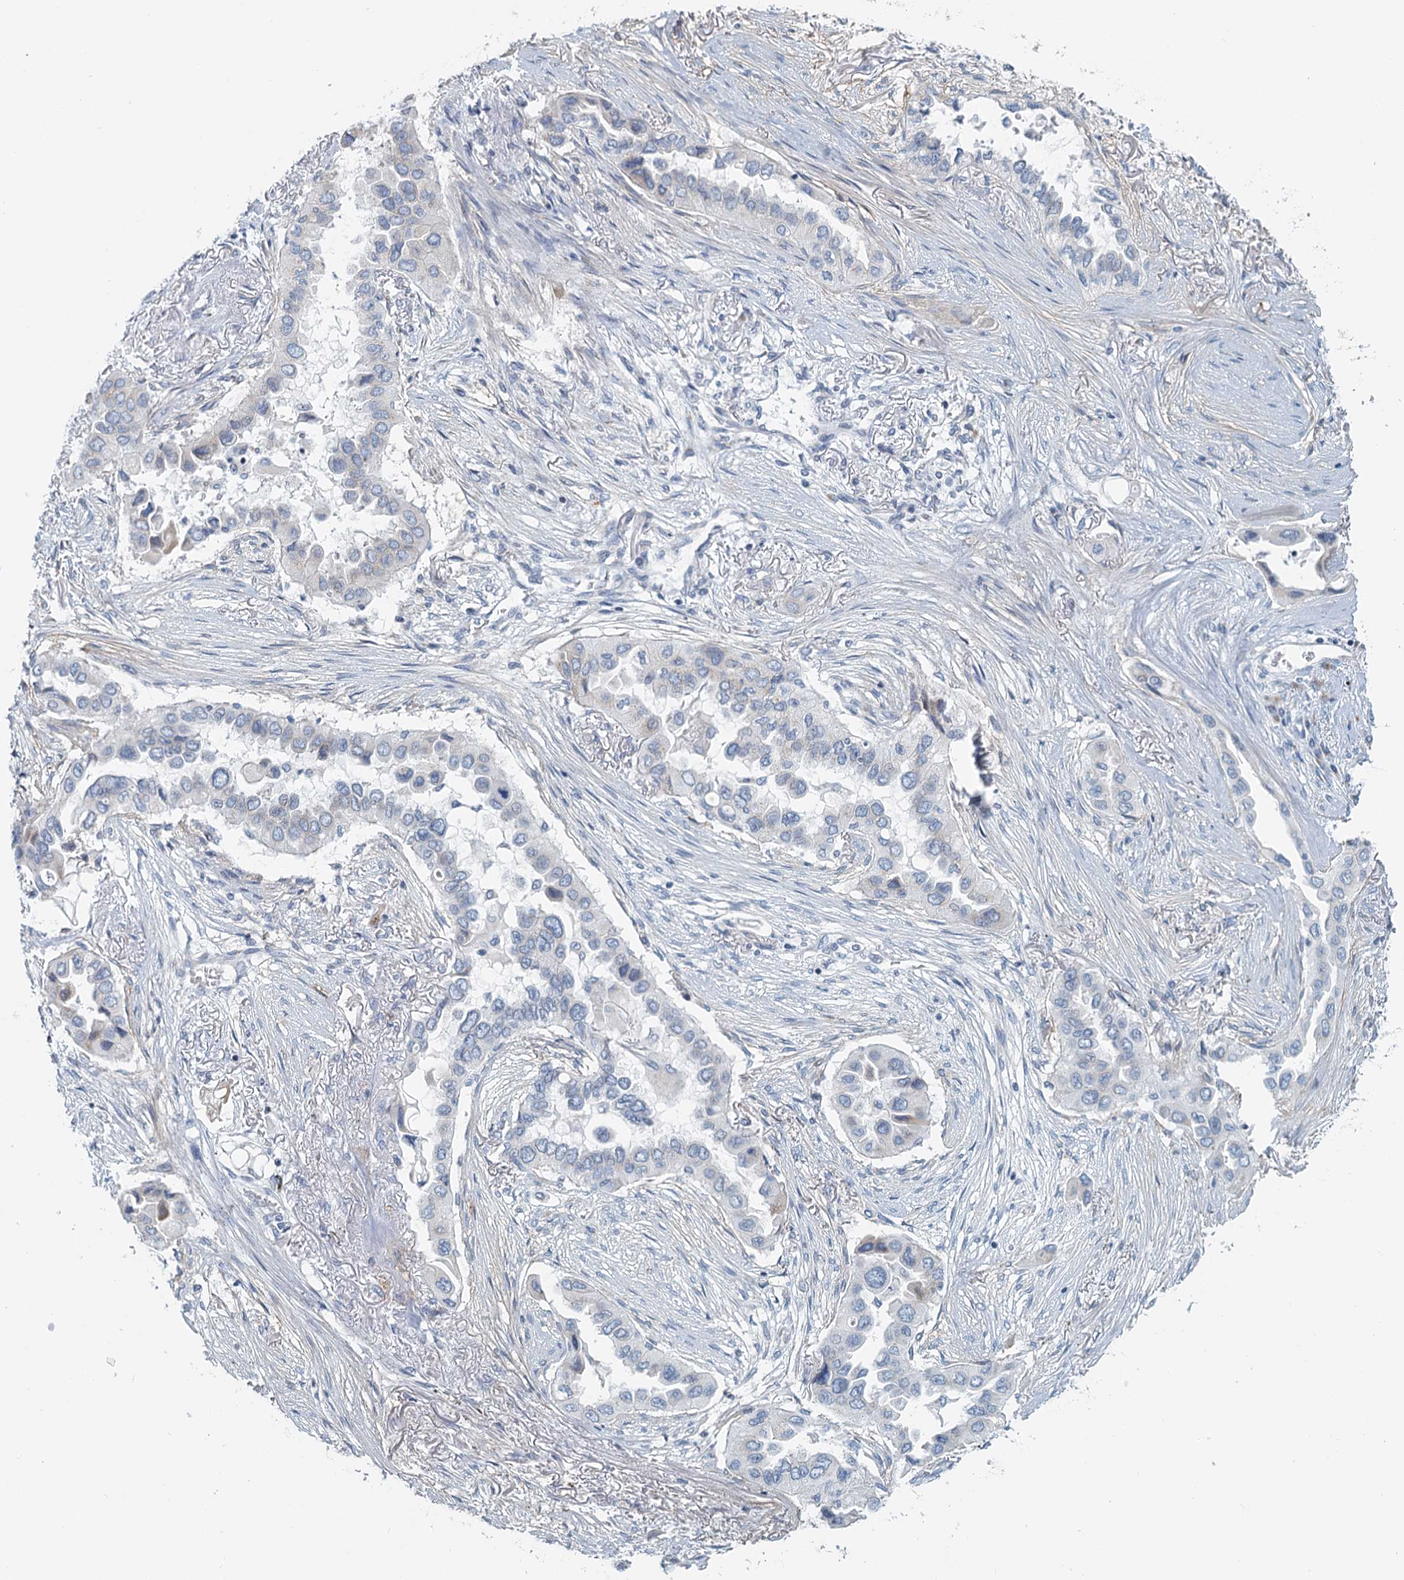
{"staining": {"intensity": "negative", "quantity": "none", "location": "none"}, "tissue": "lung cancer", "cell_type": "Tumor cells", "image_type": "cancer", "snomed": [{"axis": "morphology", "description": "Adenocarcinoma, NOS"}, {"axis": "topography", "description": "Lung"}], "caption": "High power microscopy image of an immunohistochemistry photomicrograph of lung adenocarcinoma, revealing no significant positivity in tumor cells.", "gene": "ZNF527", "patient": {"sex": "female", "age": 76}}